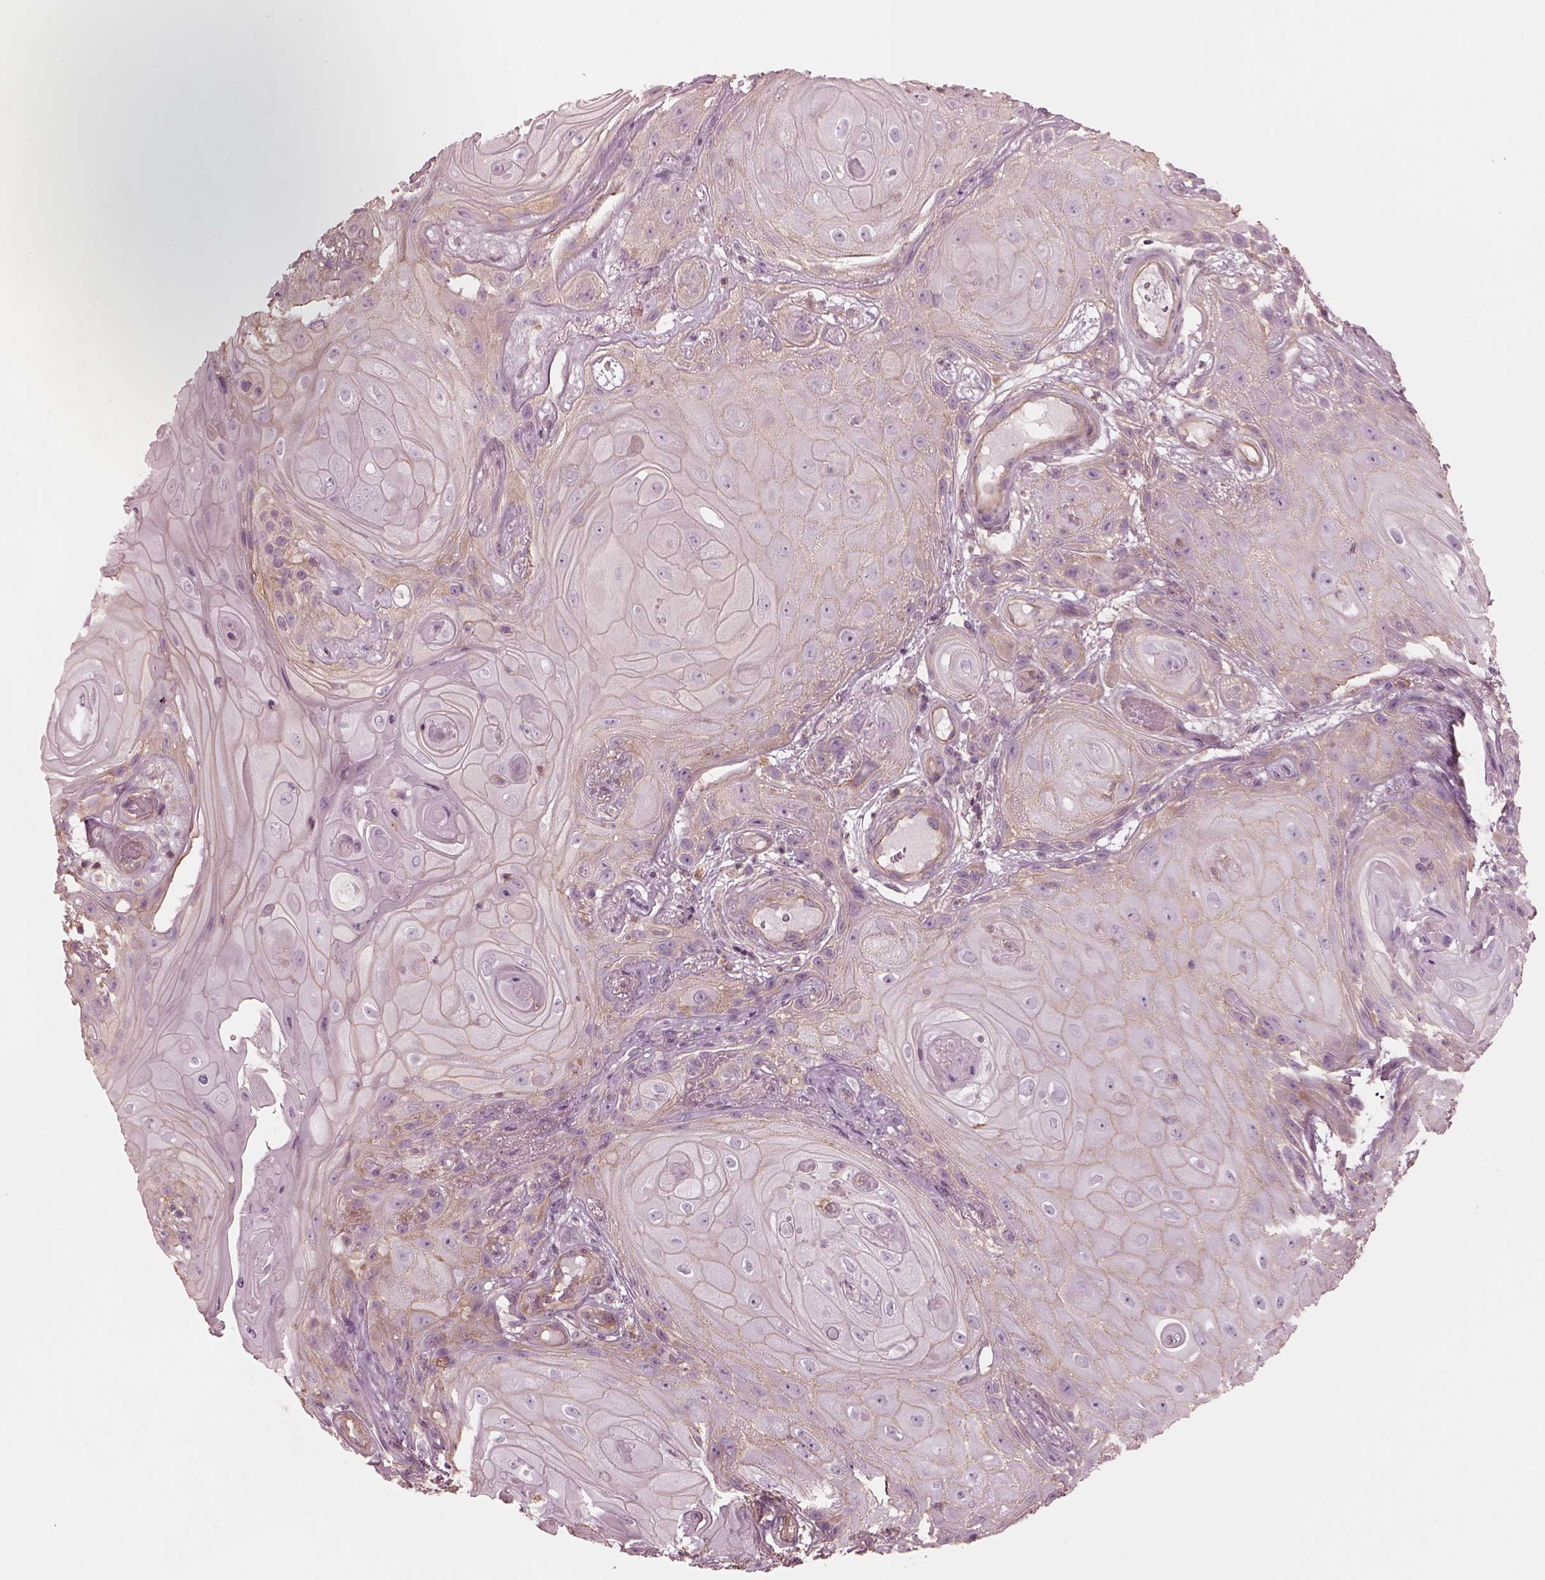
{"staining": {"intensity": "weak", "quantity": "25%-75%", "location": "cytoplasmic/membranous"}, "tissue": "skin cancer", "cell_type": "Tumor cells", "image_type": "cancer", "snomed": [{"axis": "morphology", "description": "Squamous cell carcinoma, NOS"}, {"axis": "topography", "description": "Skin"}], "caption": "A brown stain shows weak cytoplasmic/membranous positivity of a protein in skin cancer (squamous cell carcinoma) tumor cells.", "gene": "ELAPOR1", "patient": {"sex": "male", "age": 62}}